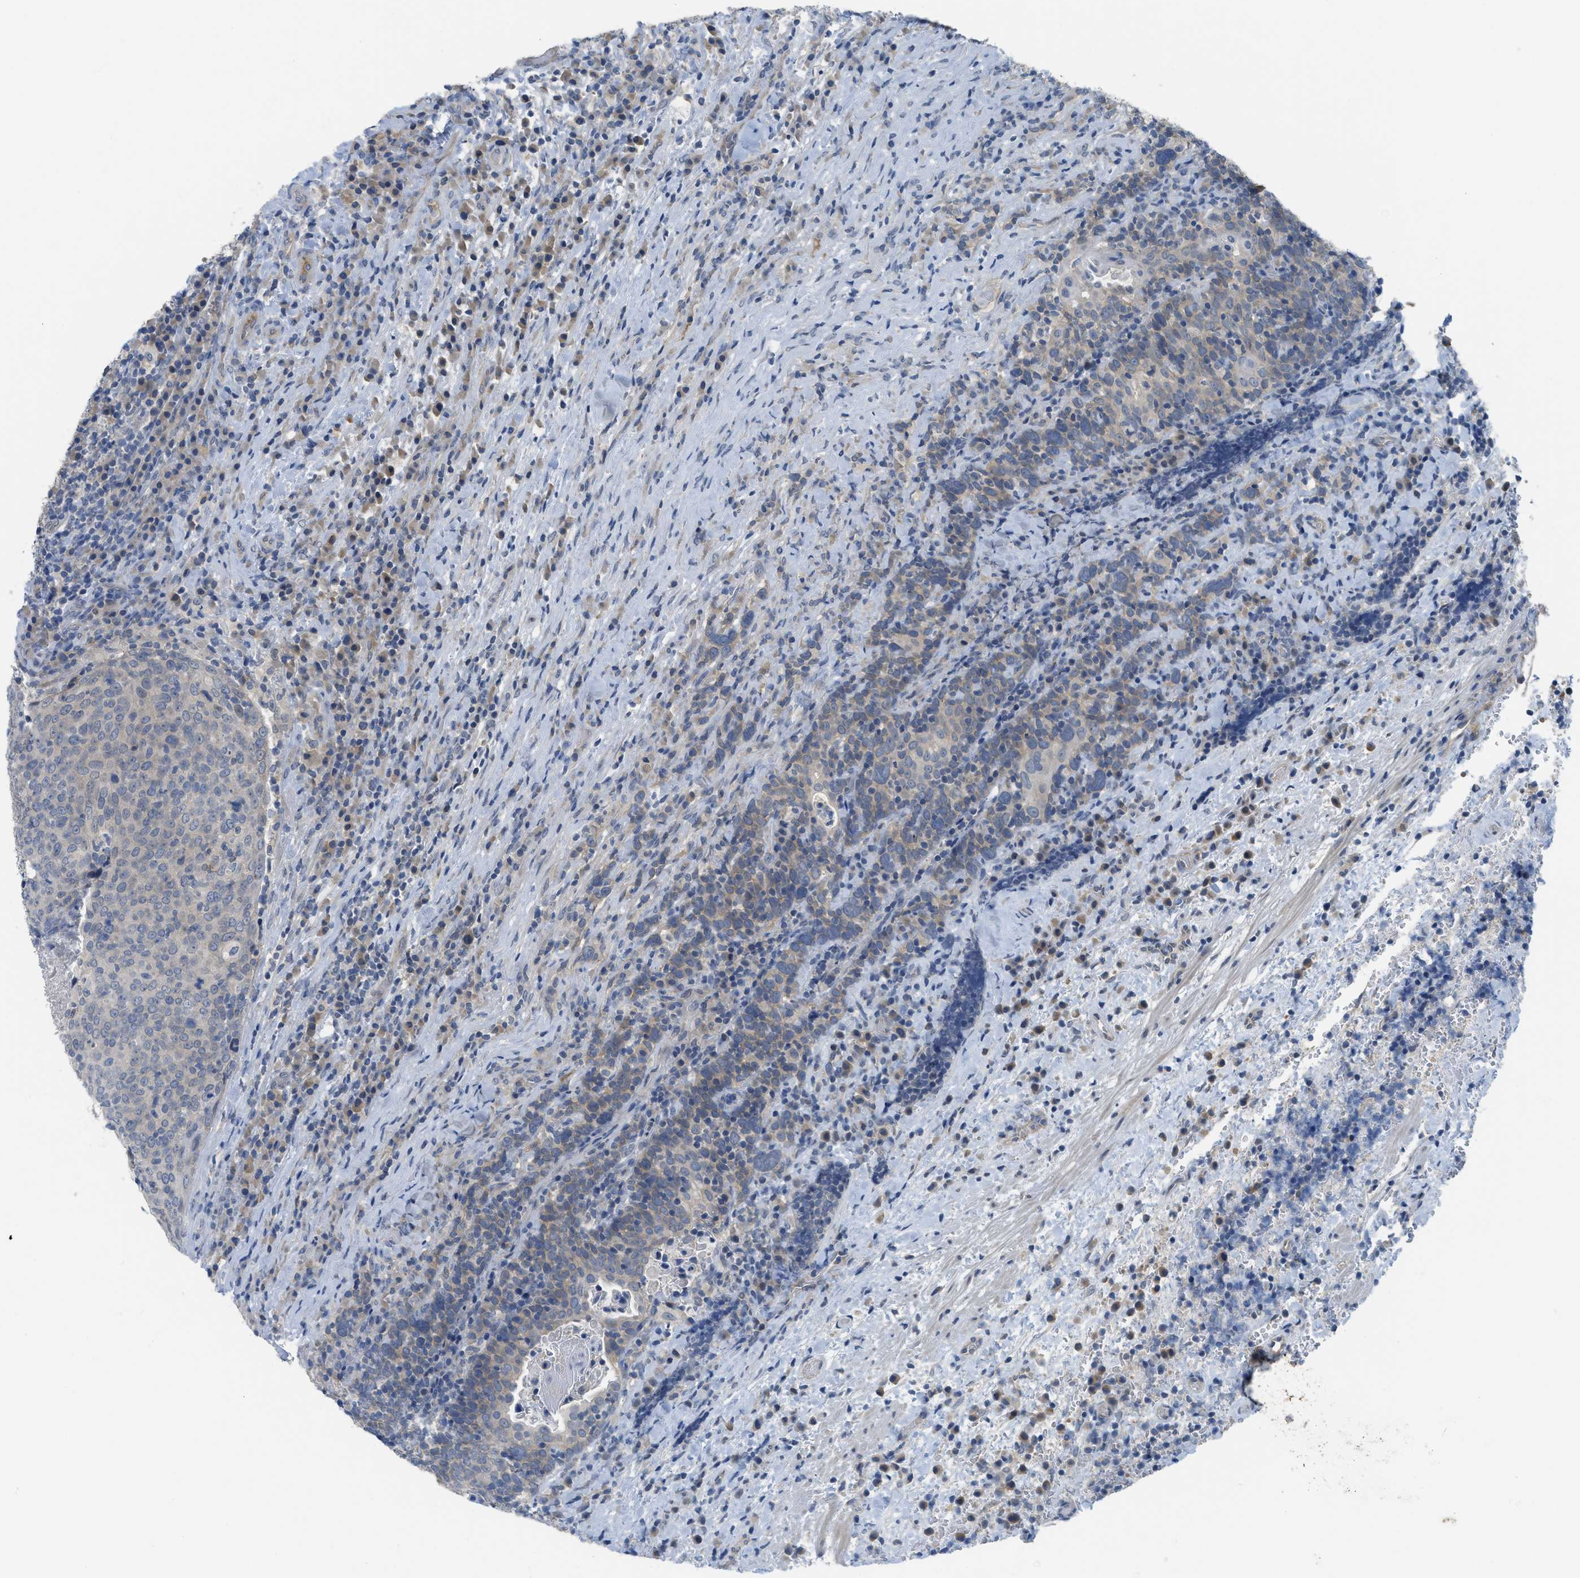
{"staining": {"intensity": "weak", "quantity": "<25%", "location": "cytoplasmic/membranous"}, "tissue": "head and neck cancer", "cell_type": "Tumor cells", "image_type": "cancer", "snomed": [{"axis": "morphology", "description": "Squamous cell carcinoma, NOS"}, {"axis": "morphology", "description": "Squamous cell carcinoma, metastatic, NOS"}, {"axis": "topography", "description": "Lymph node"}, {"axis": "topography", "description": "Head-Neck"}], "caption": "This is a micrograph of immunohistochemistry (IHC) staining of head and neck cancer (metastatic squamous cell carcinoma), which shows no staining in tumor cells.", "gene": "TNFAIP1", "patient": {"sex": "male", "age": 62}}